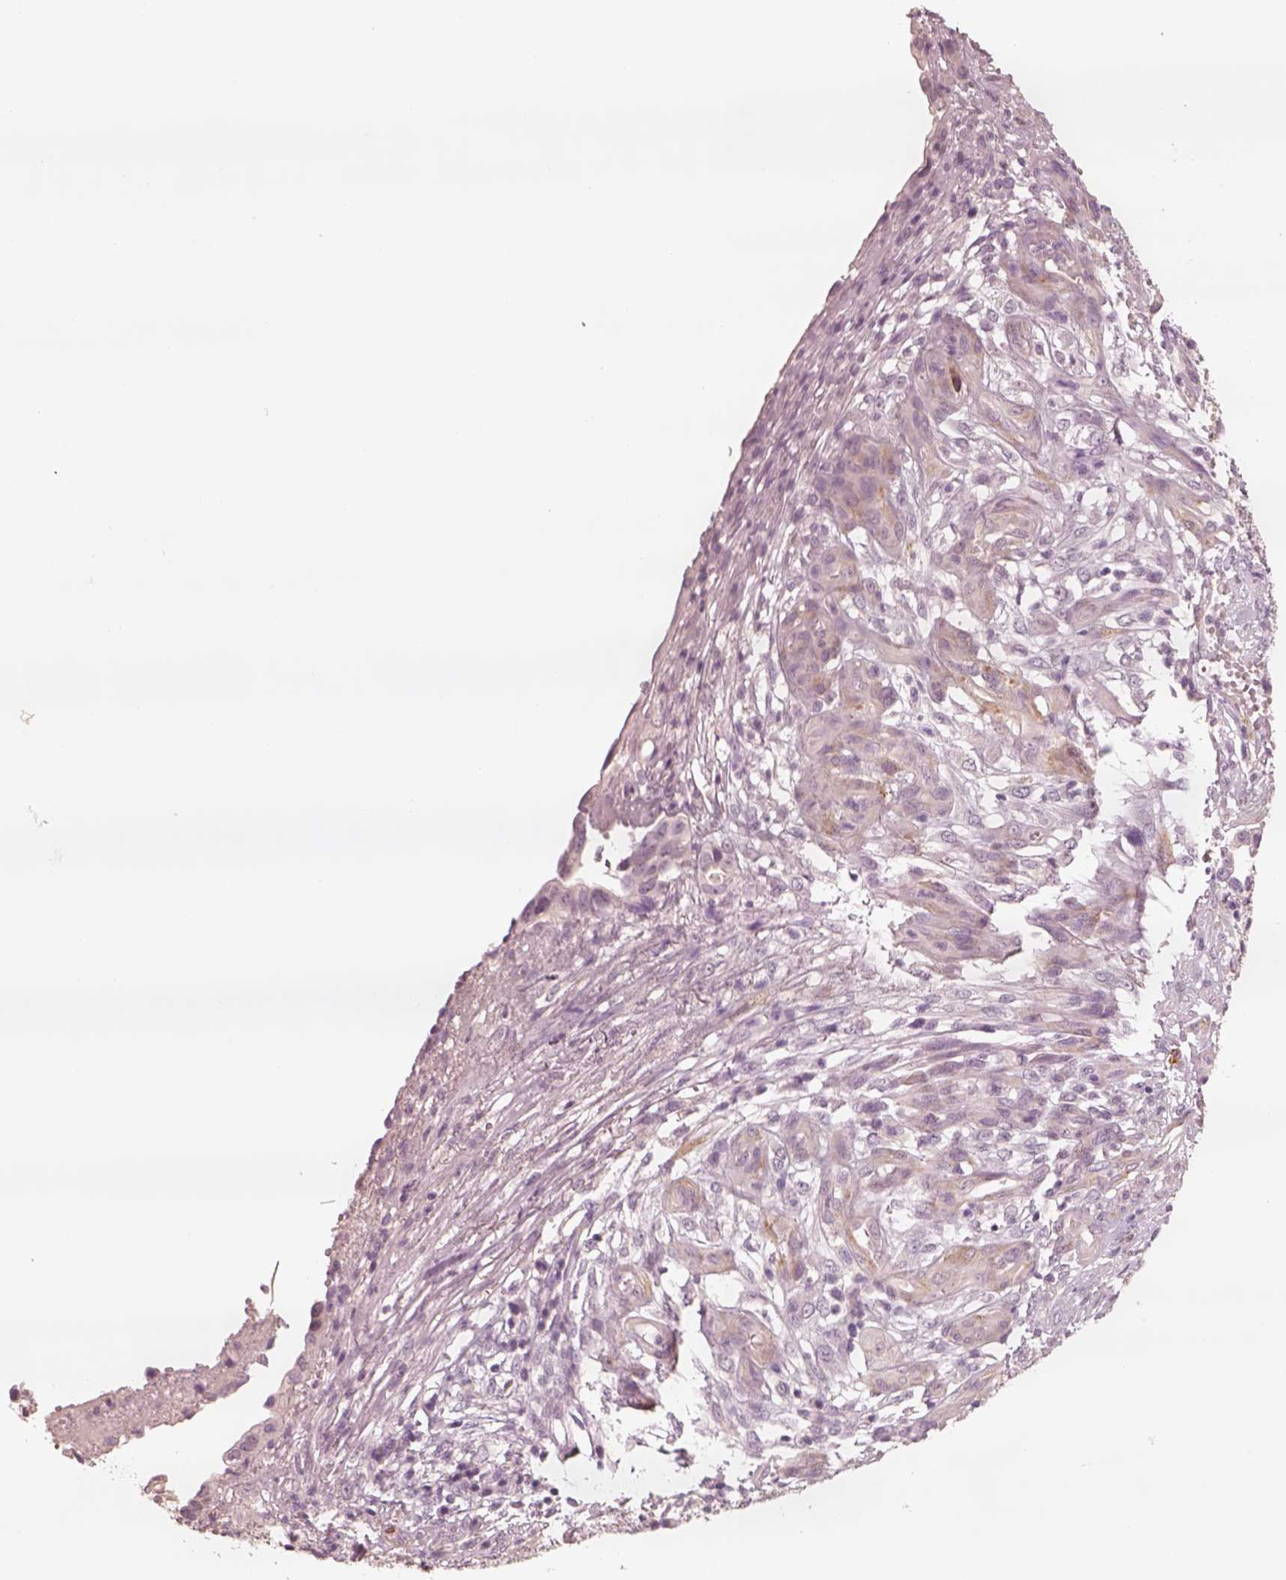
{"staining": {"intensity": "negative", "quantity": "none", "location": "none"}, "tissue": "stomach cancer", "cell_type": "Tumor cells", "image_type": "cancer", "snomed": [{"axis": "morphology", "description": "Adenocarcinoma, NOS"}, {"axis": "topography", "description": "Stomach, upper"}], "caption": "Immunohistochemical staining of stomach cancer displays no significant expression in tumor cells.", "gene": "DNAAF9", "patient": {"sex": "female", "age": 67}}